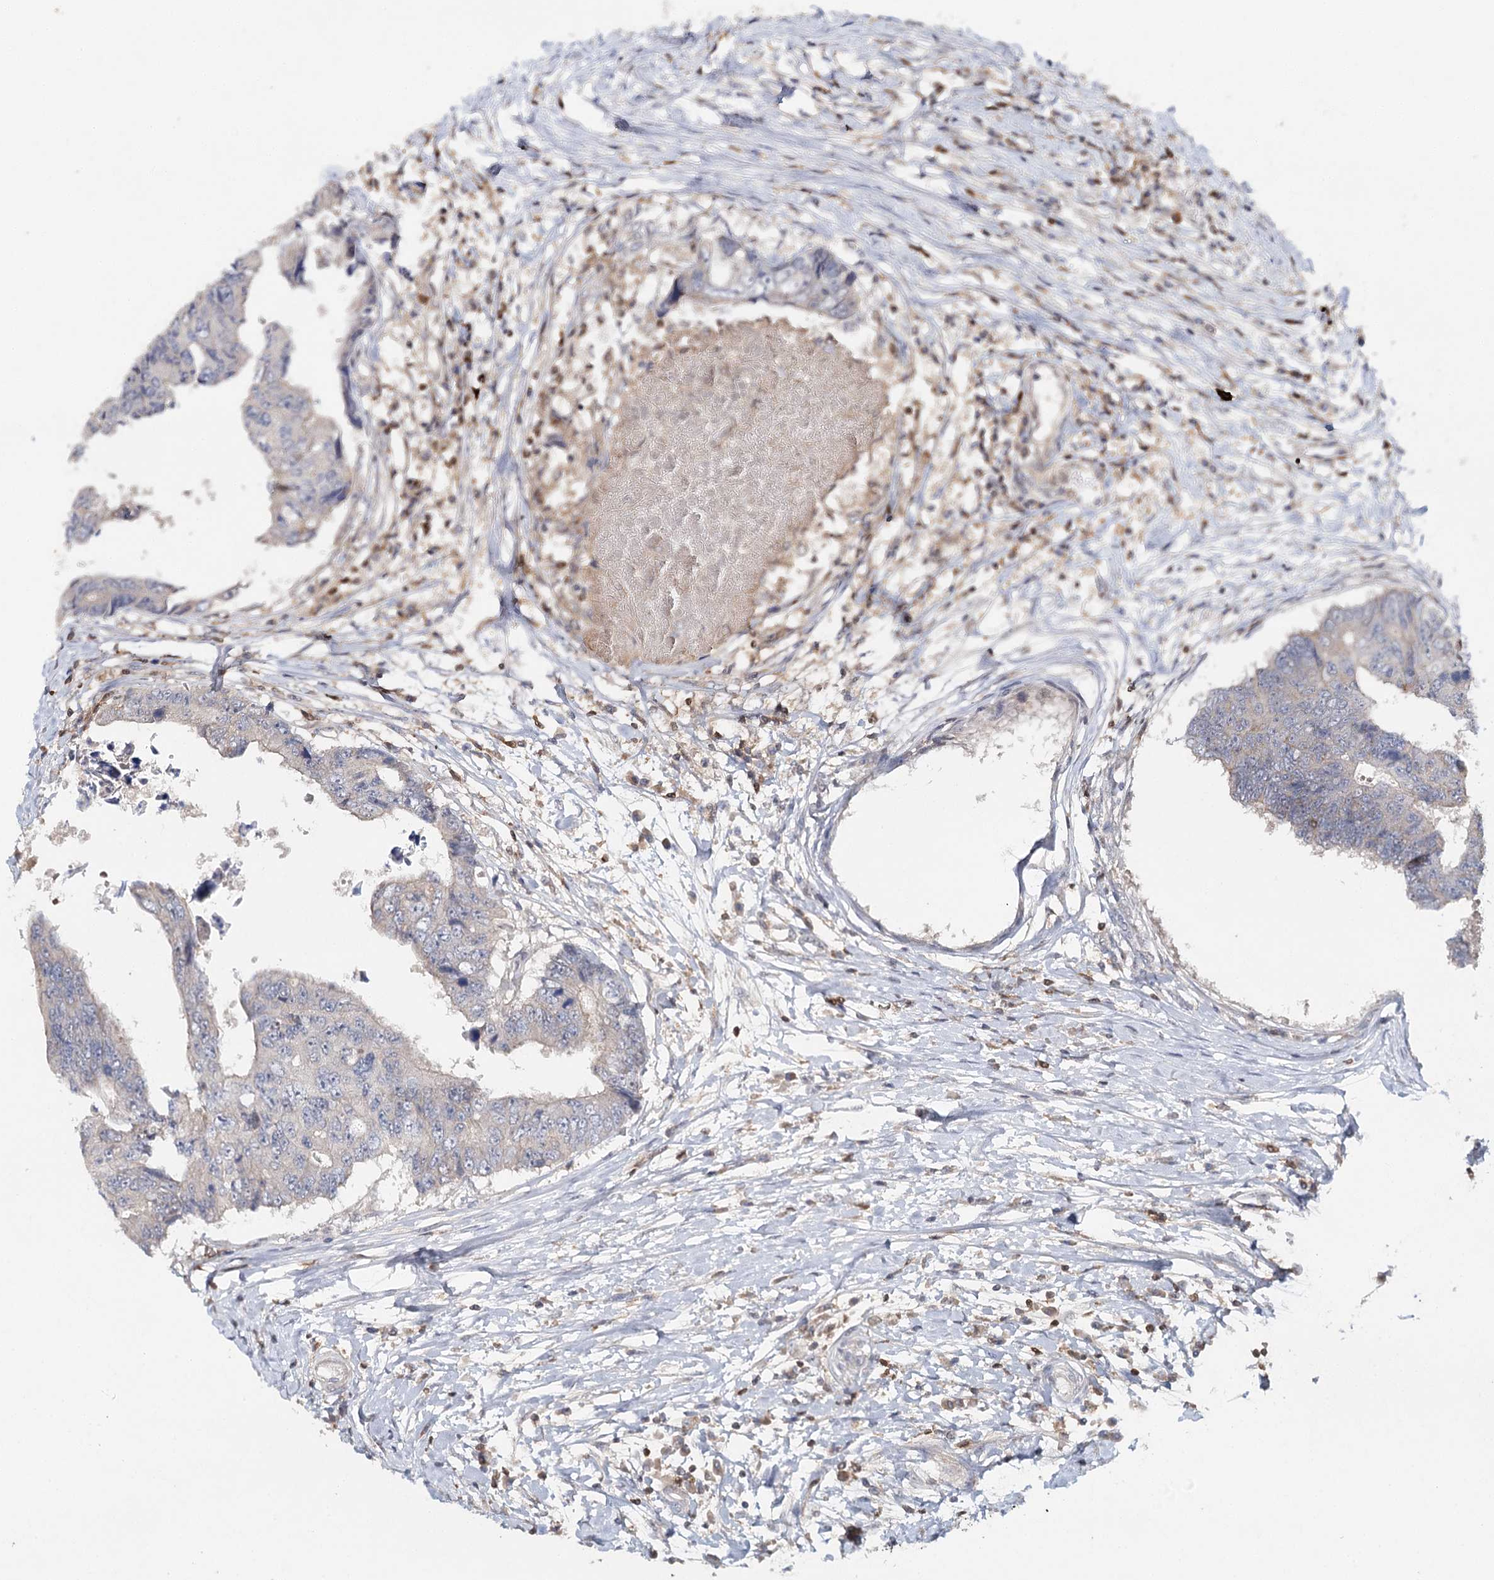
{"staining": {"intensity": "negative", "quantity": "none", "location": "none"}, "tissue": "colorectal cancer", "cell_type": "Tumor cells", "image_type": "cancer", "snomed": [{"axis": "morphology", "description": "Adenocarcinoma, NOS"}, {"axis": "topography", "description": "Rectum"}], "caption": "This is an IHC histopathology image of human colorectal cancer. There is no positivity in tumor cells.", "gene": "SLC41A2", "patient": {"sex": "male", "age": 84}}